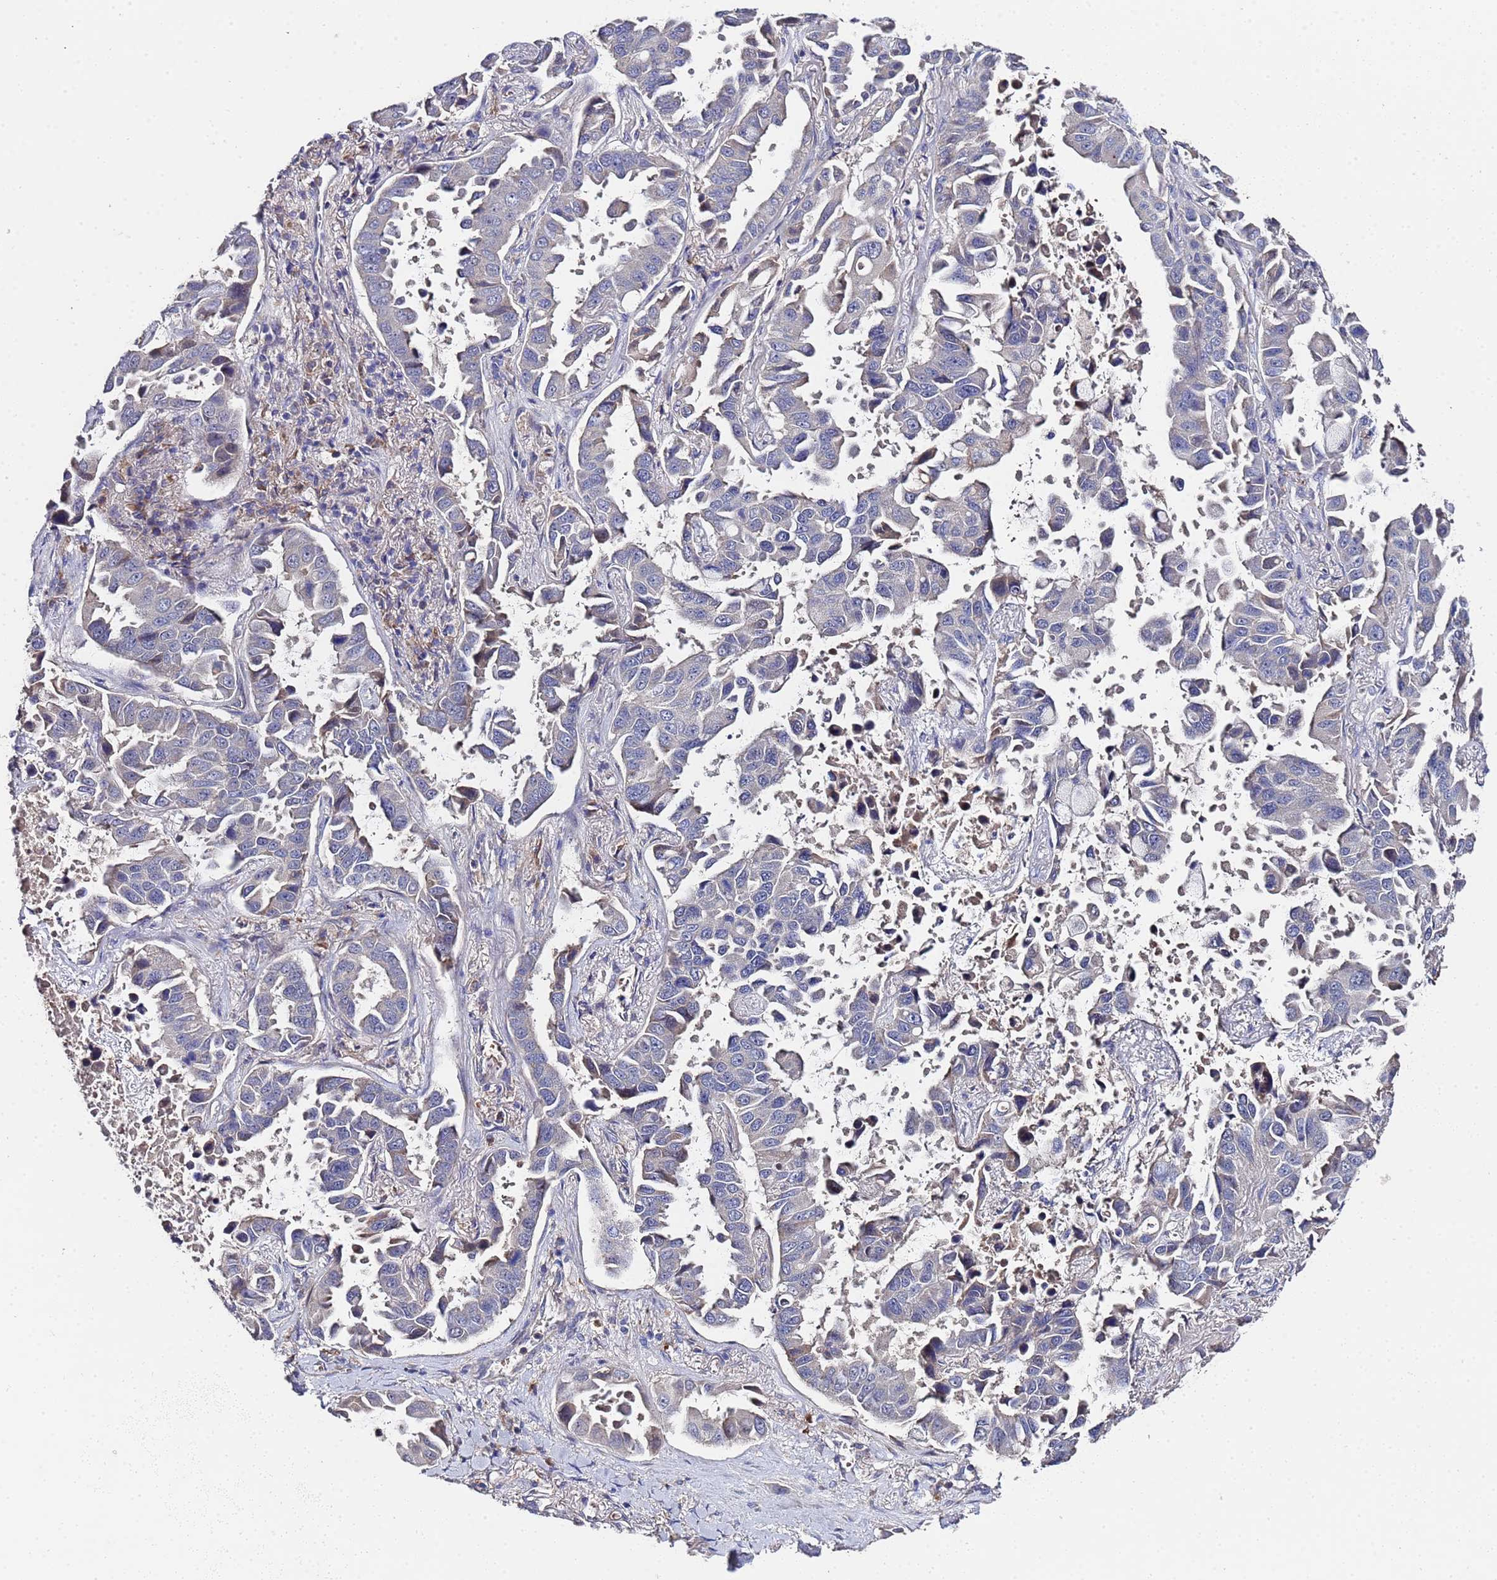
{"staining": {"intensity": "weak", "quantity": "<25%", "location": "cytoplasmic/membranous"}, "tissue": "lung cancer", "cell_type": "Tumor cells", "image_type": "cancer", "snomed": [{"axis": "morphology", "description": "Adenocarcinoma, NOS"}, {"axis": "topography", "description": "Lung"}], "caption": "High power microscopy micrograph of an immunohistochemistry (IHC) photomicrograph of adenocarcinoma (lung), revealing no significant expression in tumor cells.", "gene": "TCP10L", "patient": {"sex": "male", "age": 64}}